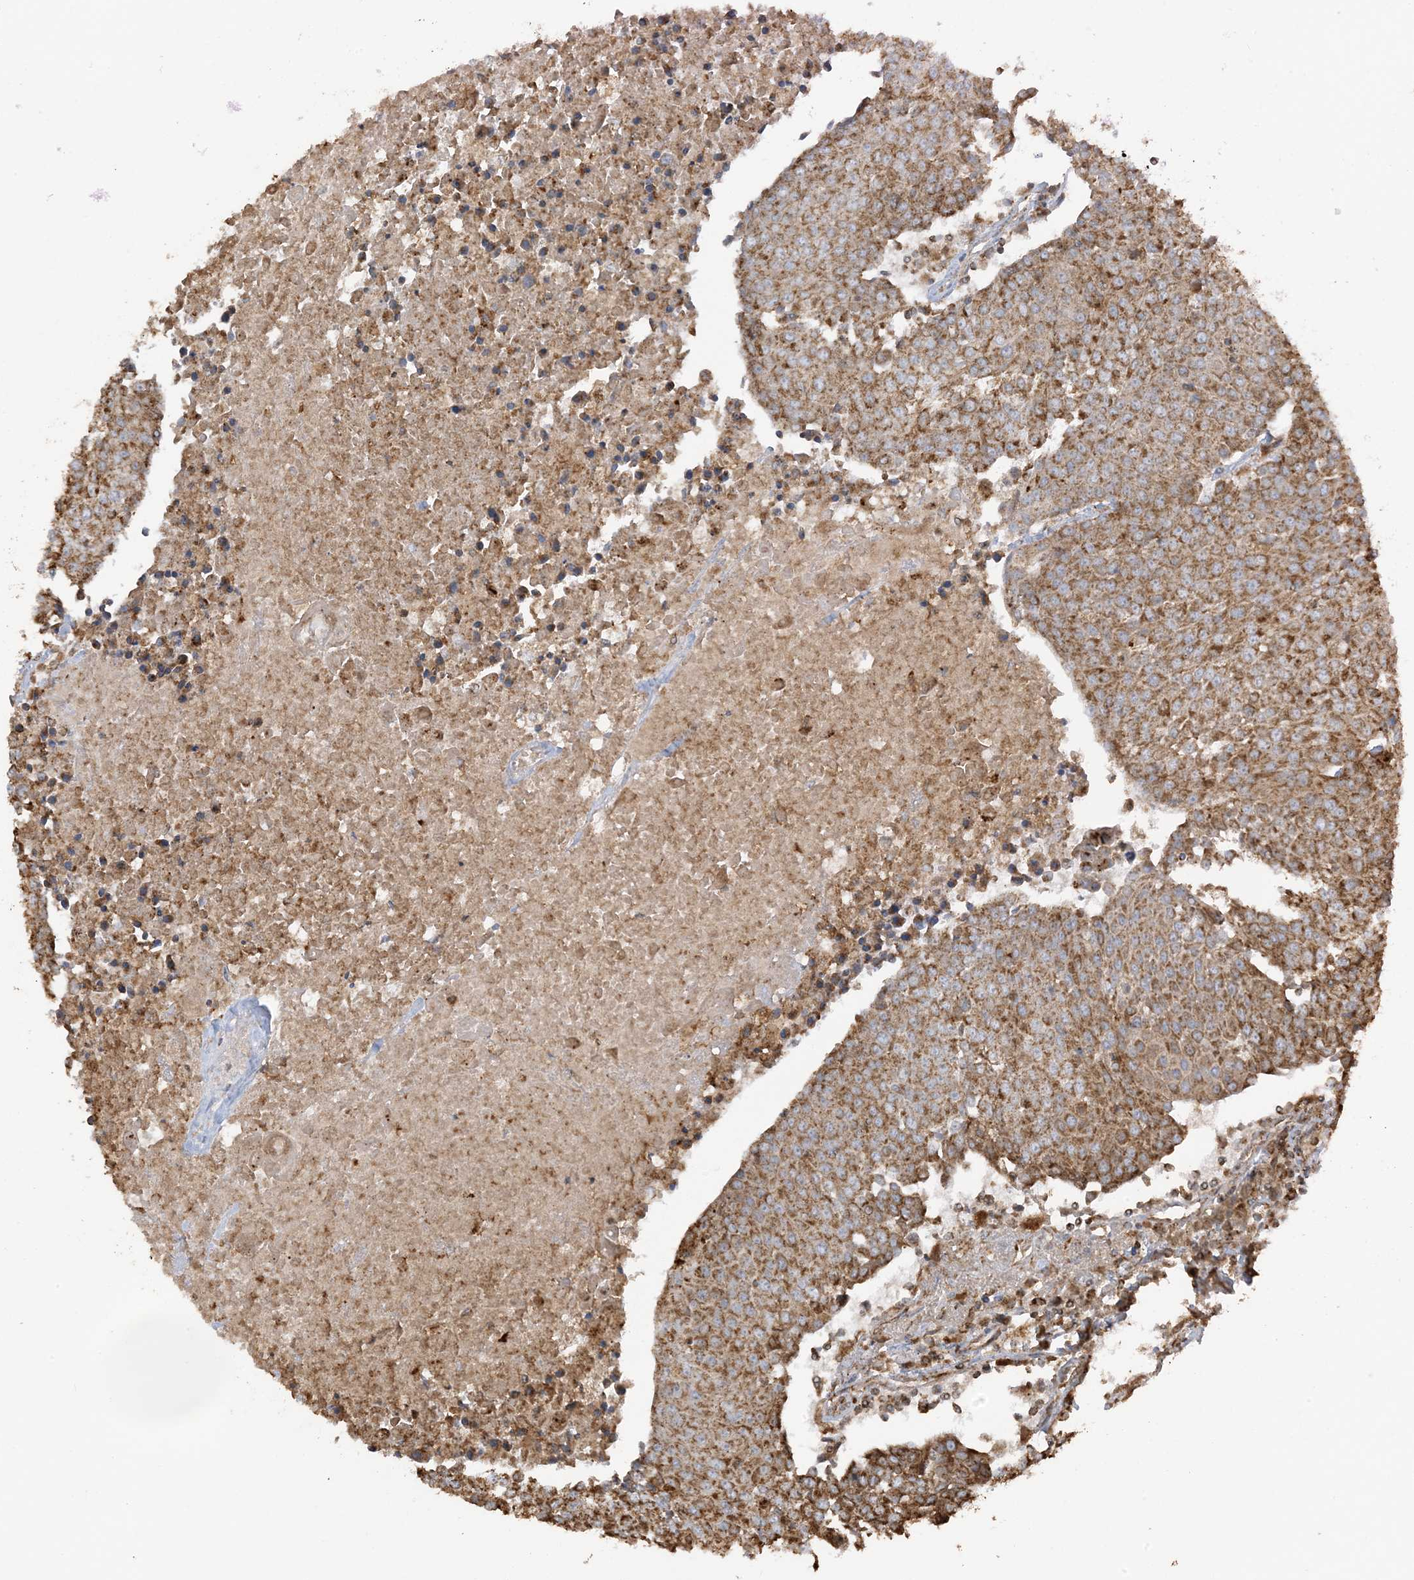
{"staining": {"intensity": "moderate", "quantity": ">75%", "location": "cytoplasmic/membranous"}, "tissue": "urothelial cancer", "cell_type": "Tumor cells", "image_type": "cancer", "snomed": [{"axis": "morphology", "description": "Urothelial carcinoma, High grade"}, {"axis": "topography", "description": "Urinary bladder"}], "caption": "Protein expression analysis of urothelial cancer reveals moderate cytoplasmic/membranous positivity in approximately >75% of tumor cells.", "gene": "AGA", "patient": {"sex": "female", "age": 85}}